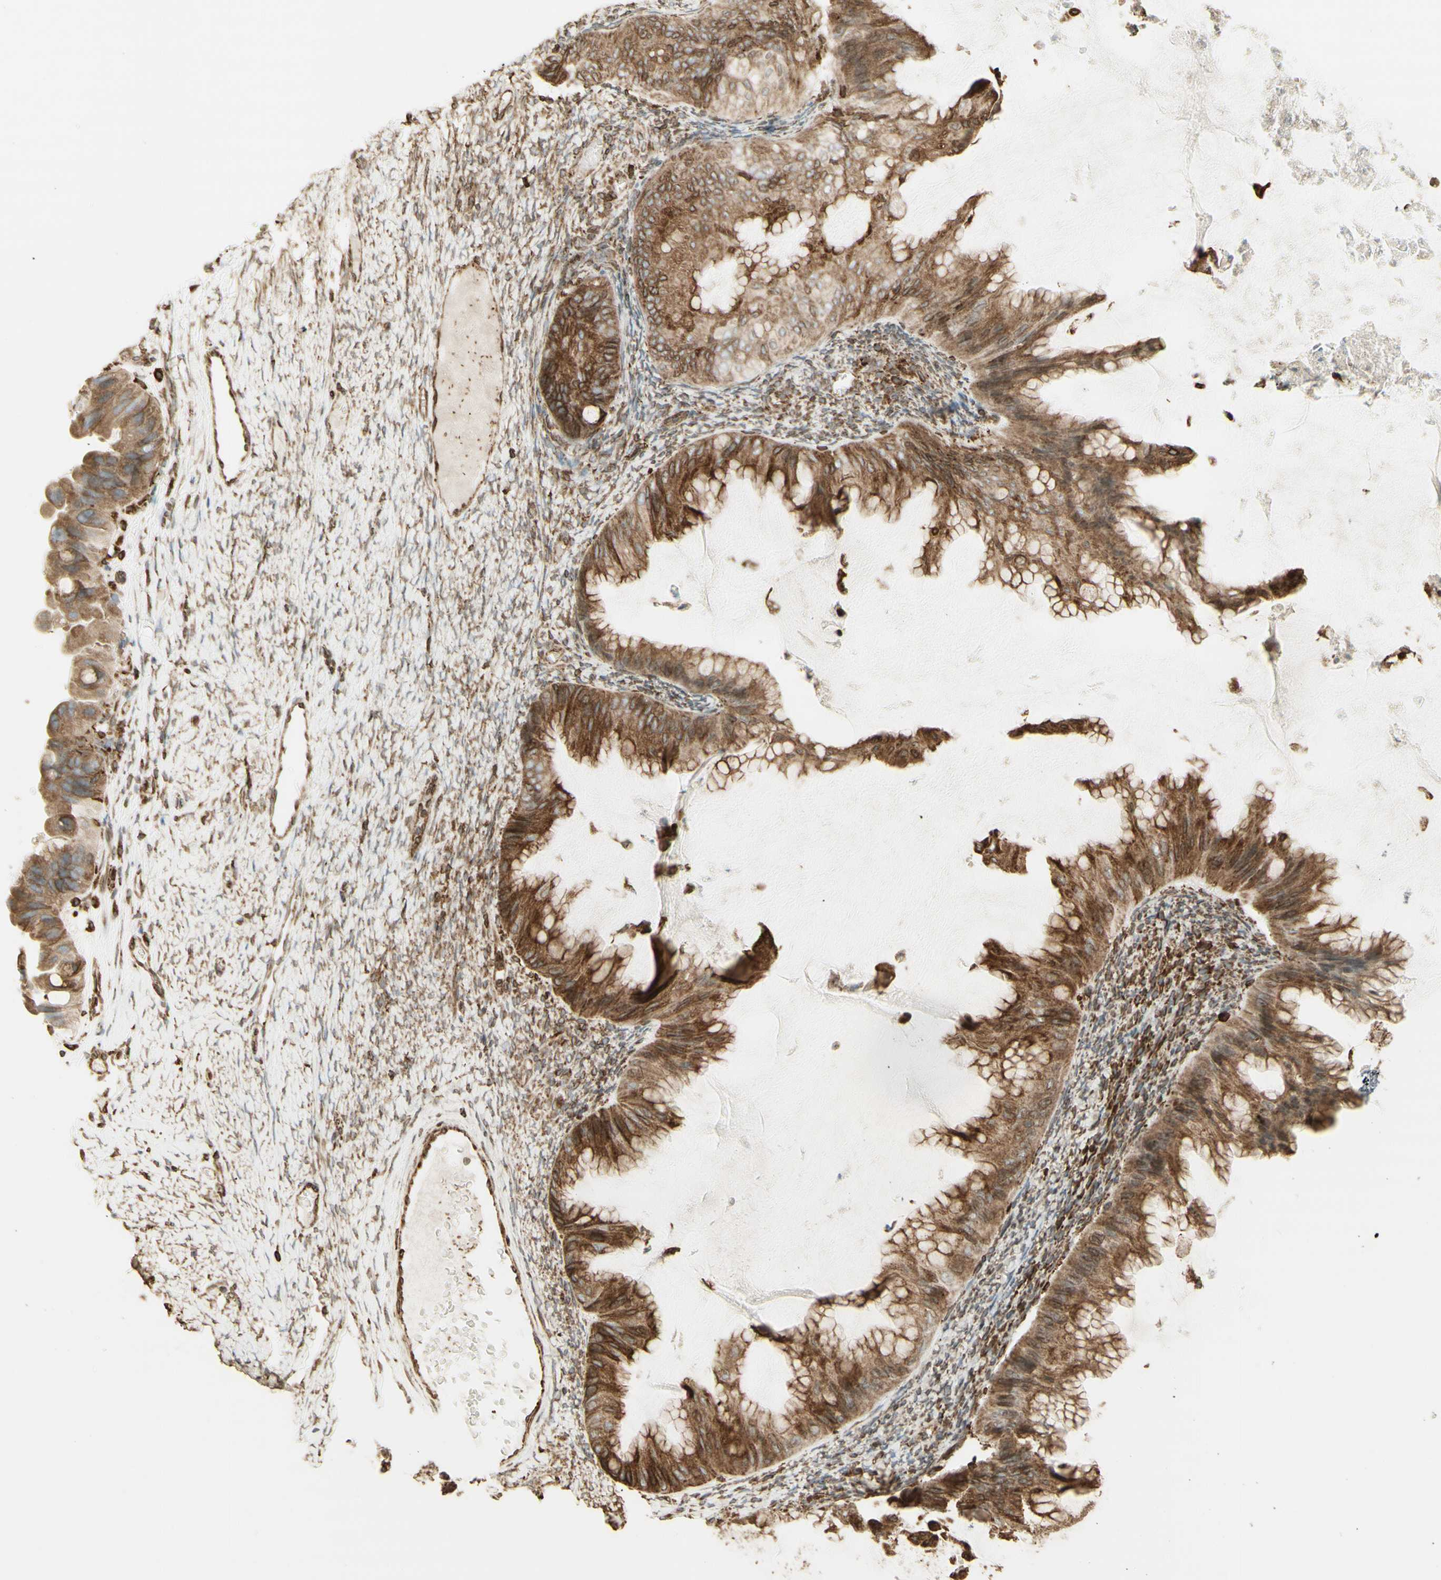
{"staining": {"intensity": "moderate", "quantity": ">75%", "location": "cytoplasmic/membranous"}, "tissue": "ovarian cancer", "cell_type": "Tumor cells", "image_type": "cancer", "snomed": [{"axis": "morphology", "description": "Cystadenocarcinoma, mucinous, NOS"}, {"axis": "topography", "description": "Ovary"}], "caption": "Approximately >75% of tumor cells in ovarian mucinous cystadenocarcinoma exhibit moderate cytoplasmic/membranous protein positivity as visualized by brown immunohistochemical staining.", "gene": "CANX", "patient": {"sex": "female", "age": 61}}